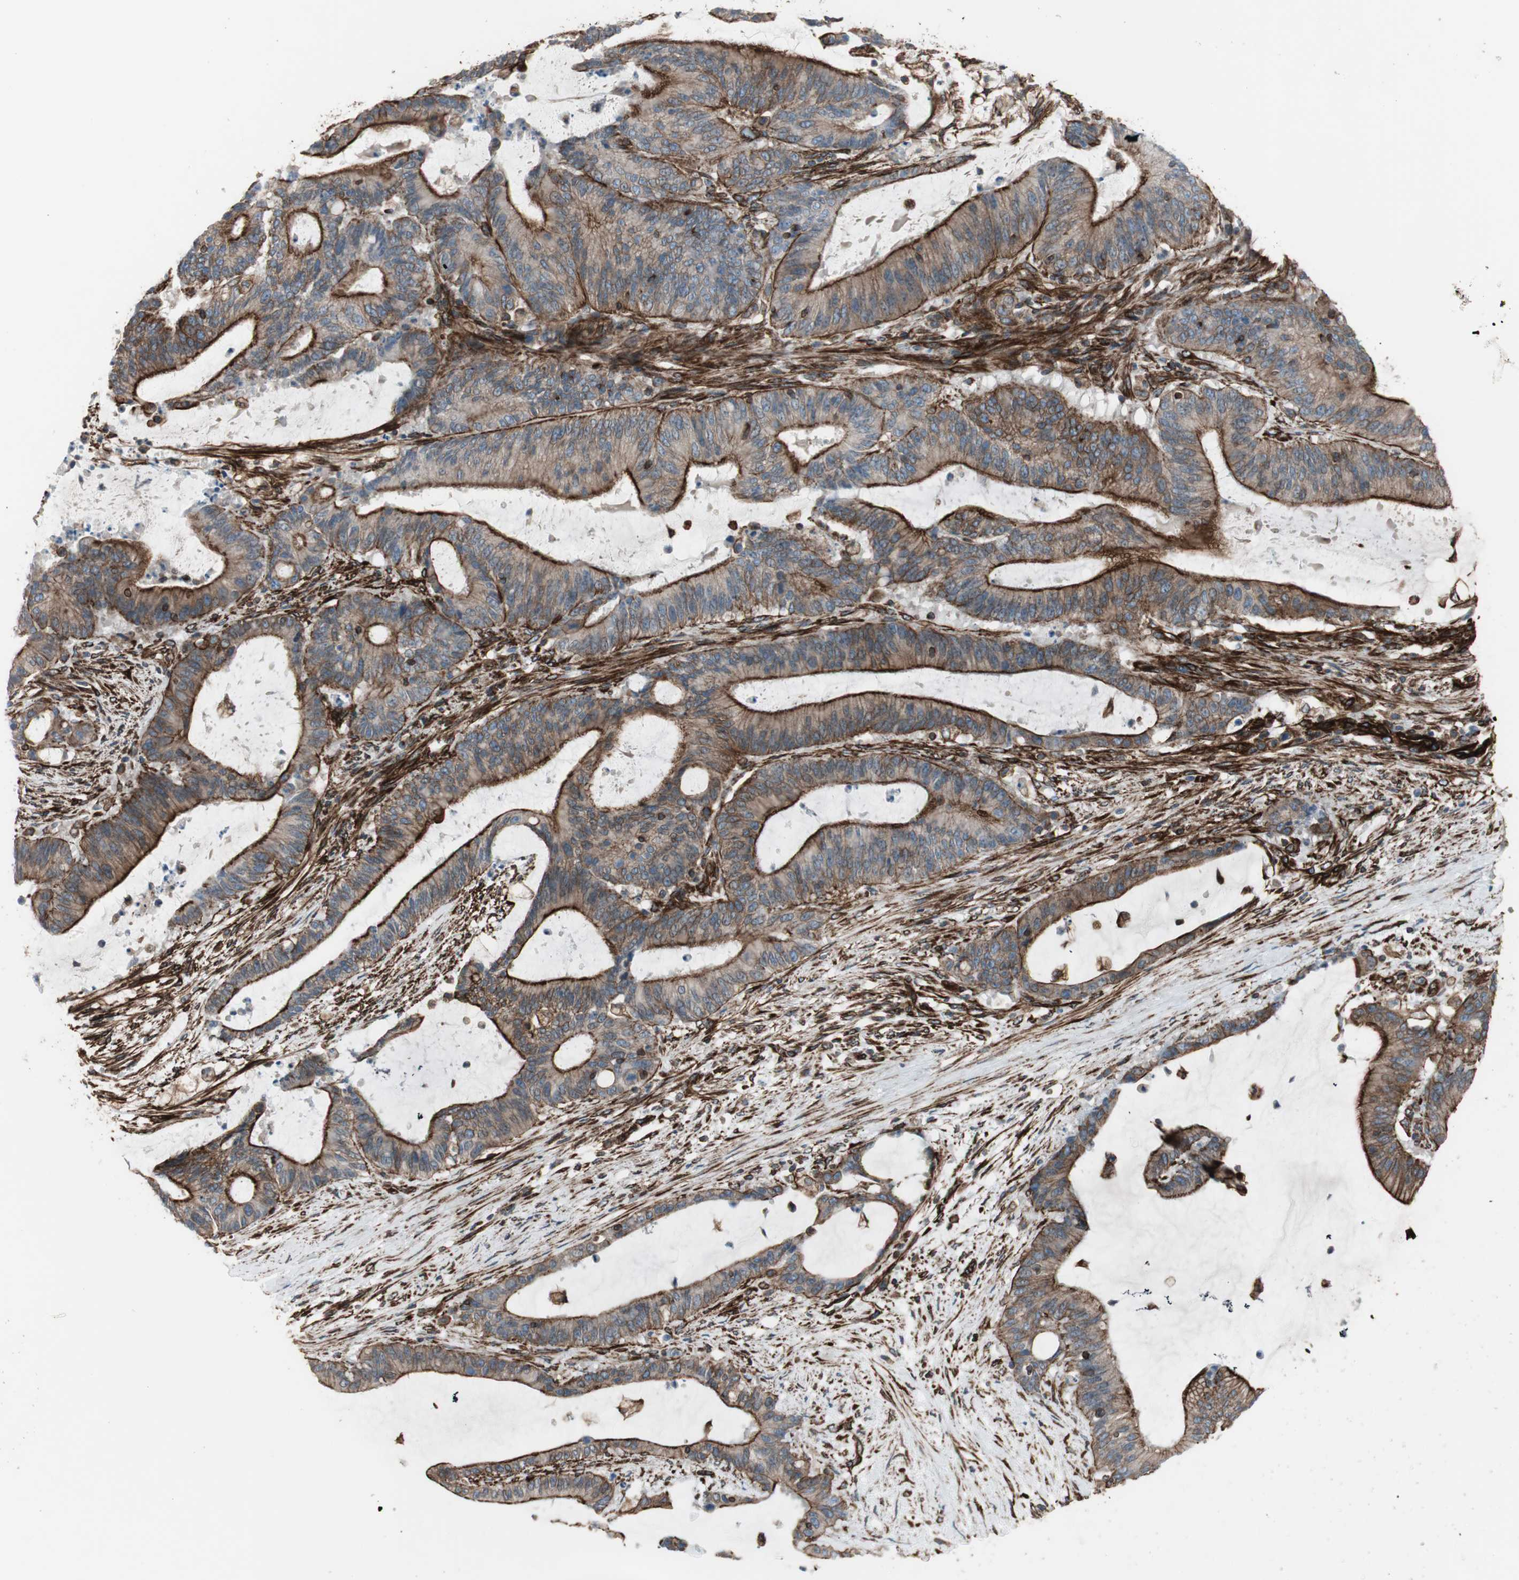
{"staining": {"intensity": "strong", "quantity": ">75%", "location": "cytoplasmic/membranous"}, "tissue": "liver cancer", "cell_type": "Tumor cells", "image_type": "cancer", "snomed": [{"axis": "morphology", "description": "Cholangiocarcinoma"}, {"axis": "topography", "description": "Liver"}], "caption": "This histopathology image demonstrates liver cancer stained with immunohistochemistry (IHC) to label a protein in brown. The cytoplasmic/membranous of tumor cells show strong positivity for the protein. Nuclei are counter-stained blue.", "gene": "TCTA", "patient": {"sex": "female", "age": 73}}